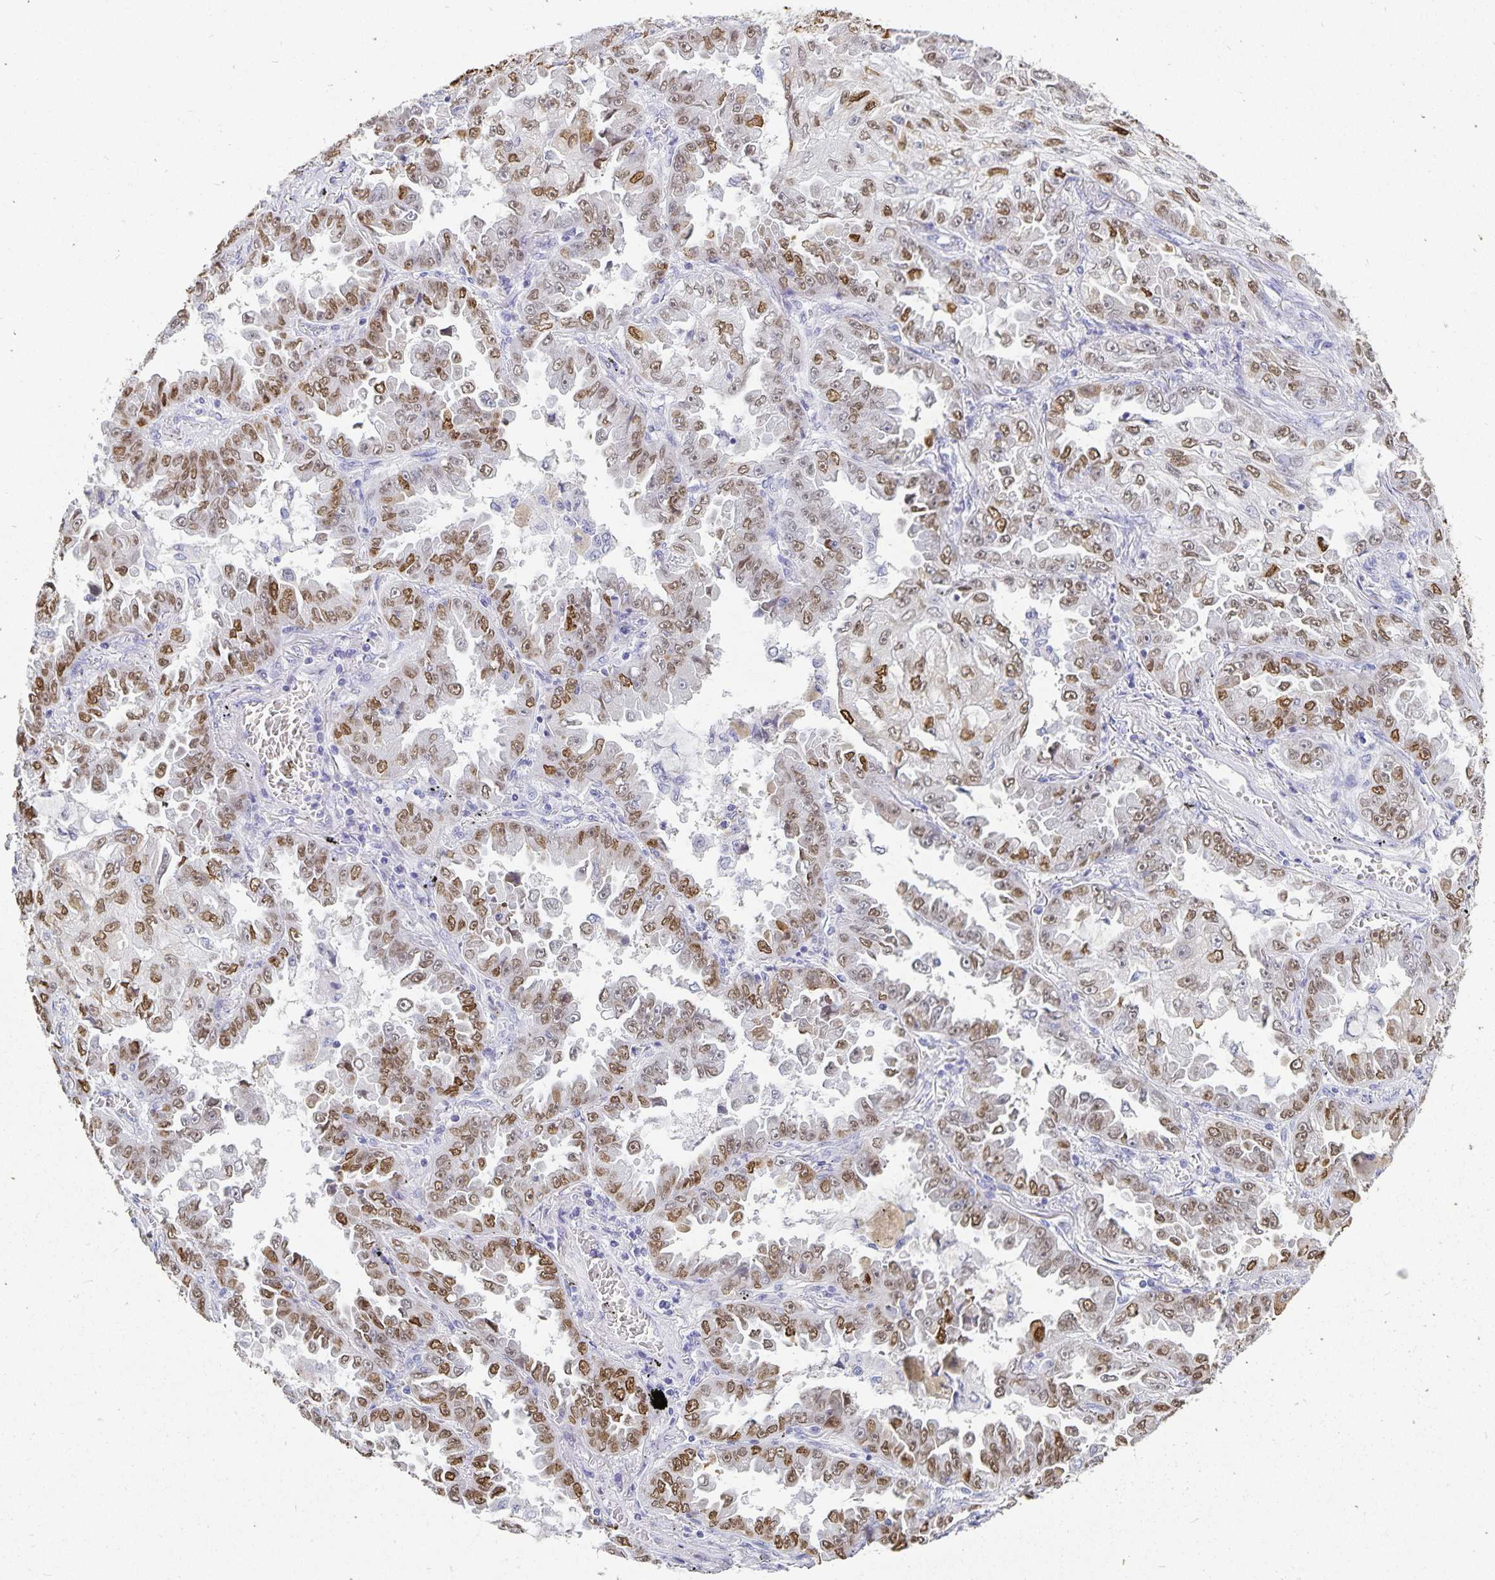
{"staining": {"intensity": "moderate", "quantity": ">75%", "location": "nuclear"}, "tissue": "lung cancer", "cell_type": "Tumor cells", "image_type": "cancer", "snomed": [{"axis": "morphology", "description": "Adenocarcinoma, NOS"}, {"axis": "topography", "description": "Lung"}], "caption": "DAB immunohistochemical staining of human lung cancer (adenocarcinoma) reveals moderate nuclear protein expression in about >75% of tumor cells.", "gene": "HMGB3", "patient": {"sex": "female", "age": 52}}